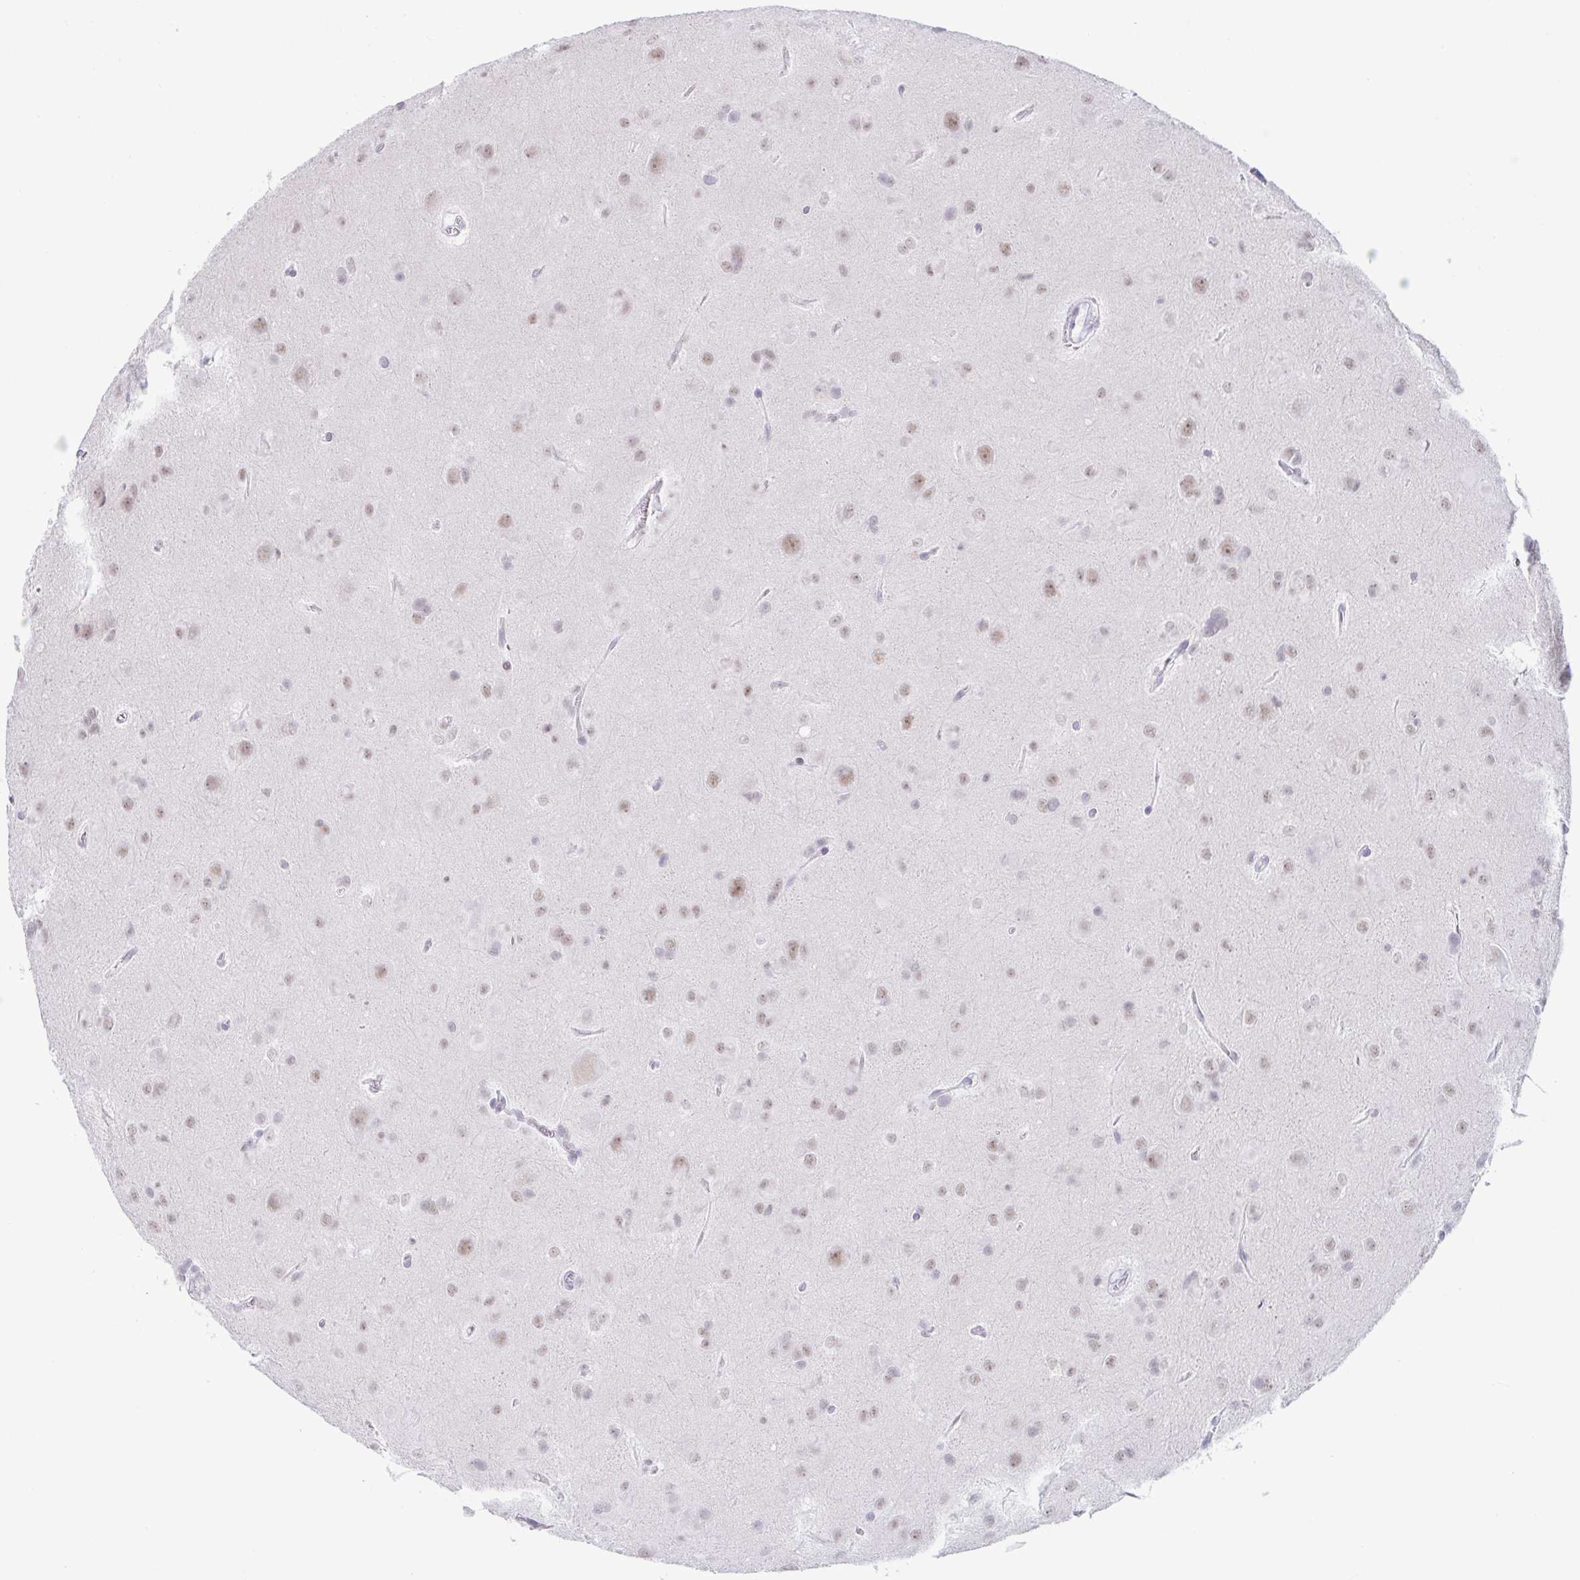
{"staining": {"intensity": "weak", "quantity": ">75%", "location": "nuclear"}, "tissue": "glioma", "cell_type": "Tumor cells", "image_type": "cancer", "snomed": [{"axis": "morphology", "description": "Glioma, malignant, Low grade"}, {"axis": "topography", "description": "Brain"}], "caption": "The image shows staining of glioma, revealing weak nuclear protein staining (brown color) within tumor cells.", "gene": "WDR72", "patient": {"sex": "male", "age": 58}}